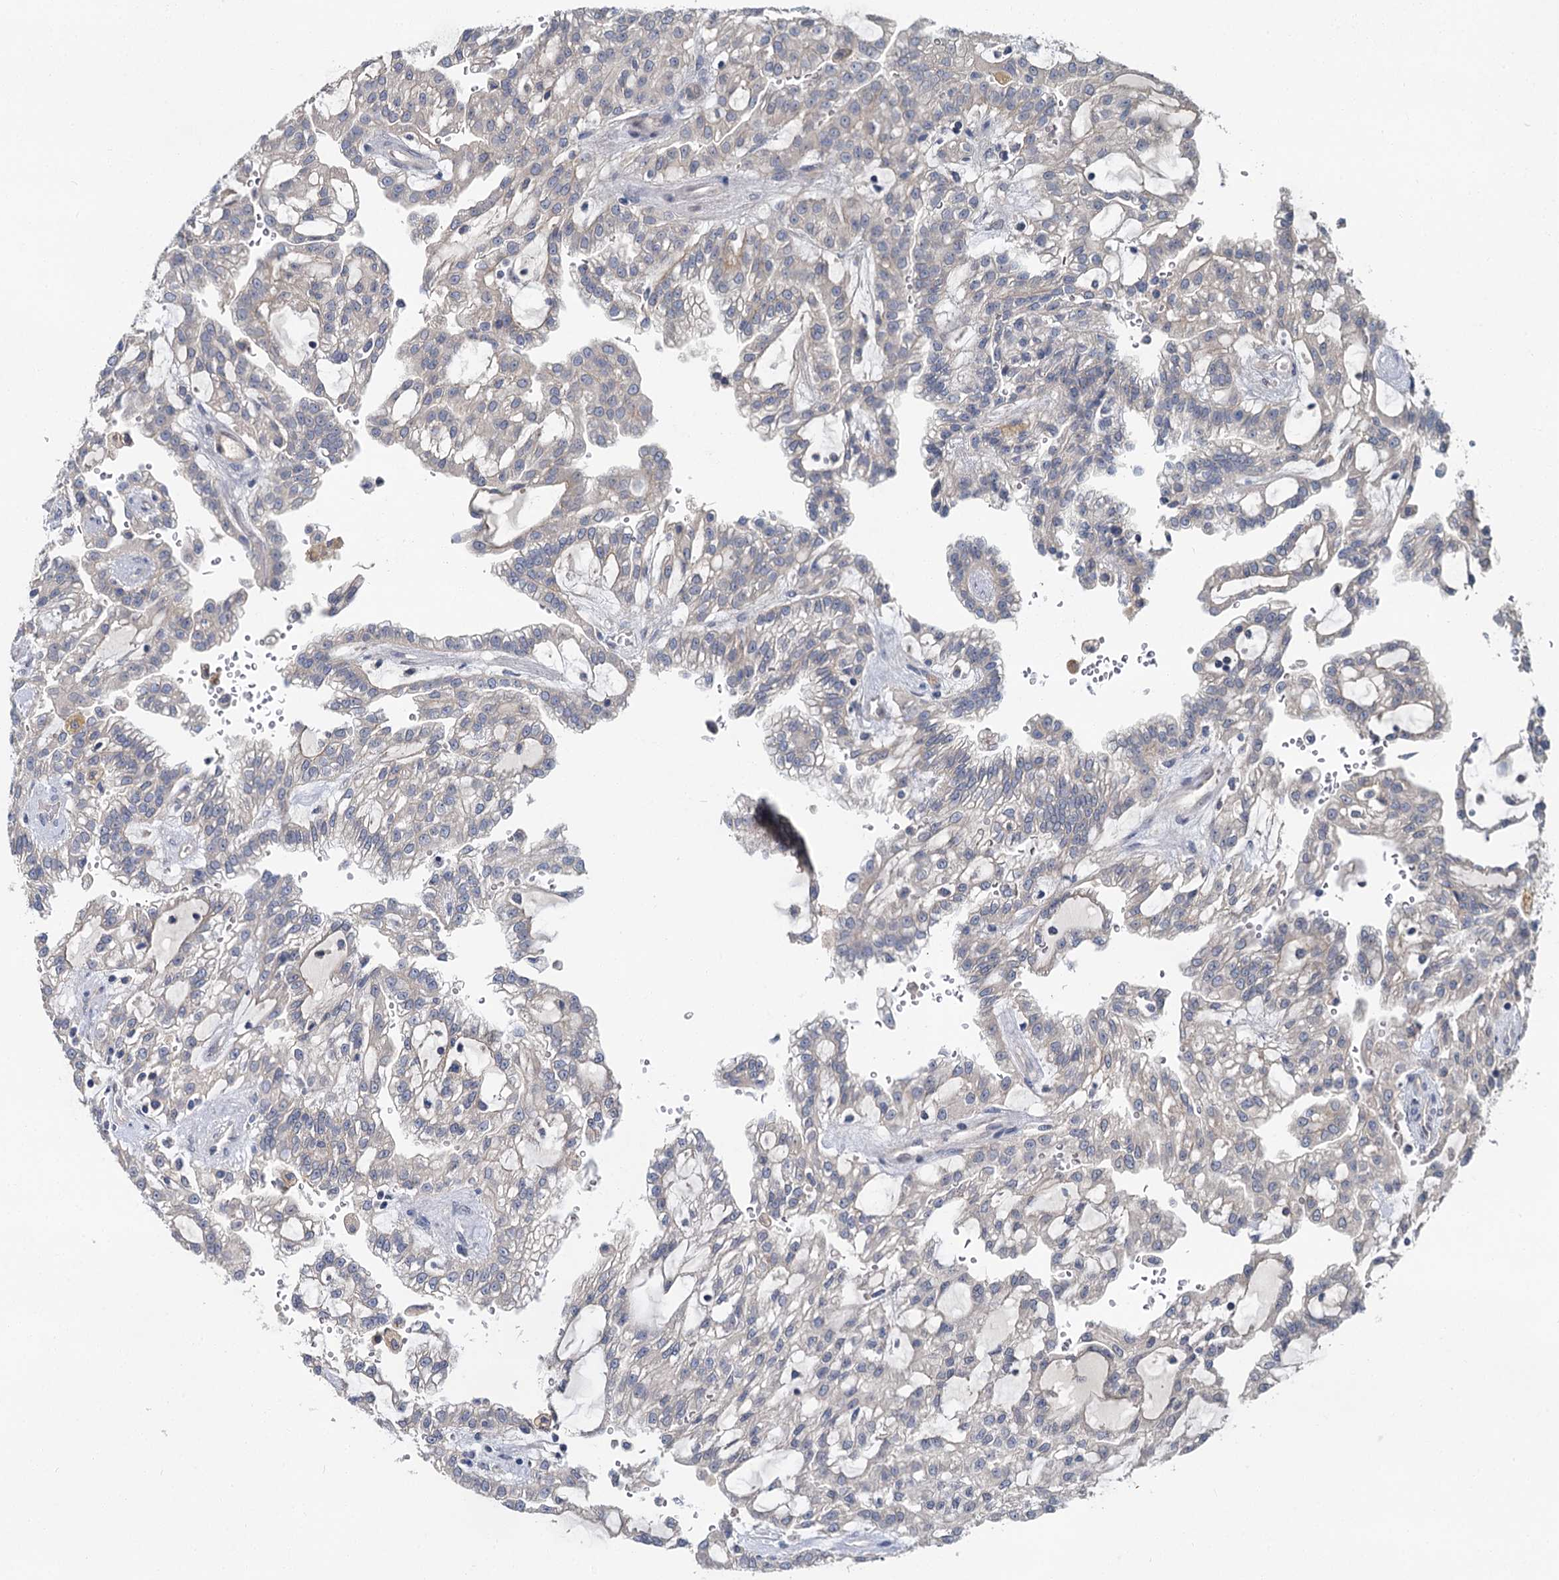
{"staining": {"intensity": "negative", "quantity": "none", "location": "none"}, "tissue": "renal cancer", "cell_type": "Tumor cells", "image_type": "cancer", "snomed": [{"axis": "morphology", "description": "Adenocarcinoma, NOS"}, {"axis": "topography", "description": "Kidney"}], "caption": "This is an IHC histopathology image of human adenocarcinoma (renal). There is no expression in tumor cells.", "gene": "ZNF324", "patient": {"sex": "male", "age": 63}}